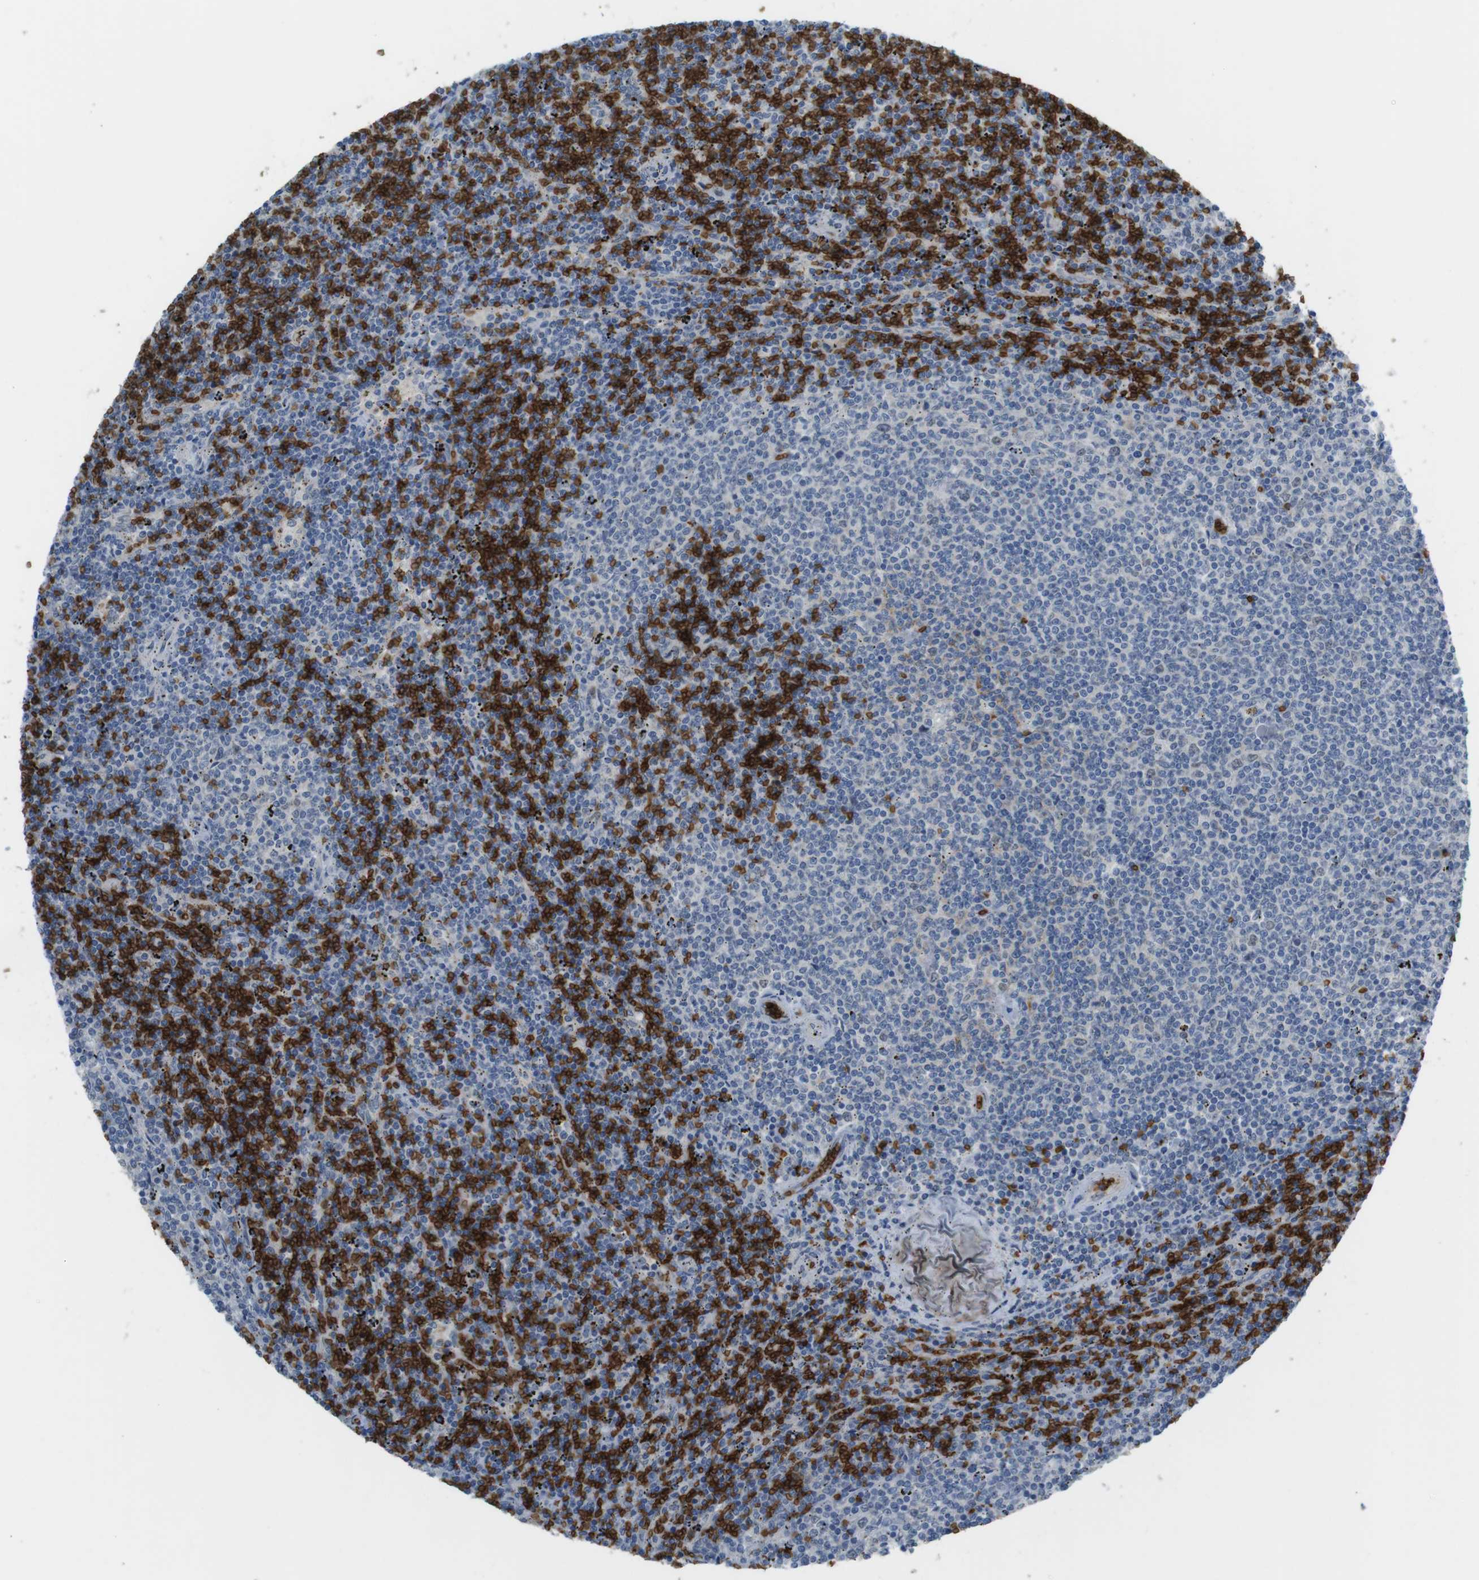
{"staining": {"intensity": "negative", "quantity": "none", "location": "none"}, "tissue": "lymphoma", "cell_type": "Tumor cells", "image_type": "cancer", "snomed": [{"axis": "morphology", "description": "Malignant lymphoma, non-Hodgkin's type, Low grade"}, {"axis": "topography", "description": "Spleen"}], "caption": "An image of malignant lymphoma, non-Hodgkin's type (low-grade) stained for a protein displays no brown staining in tumor cells.", "gene": "GYPA", "patient": {"sex": "female", "age": 50}}